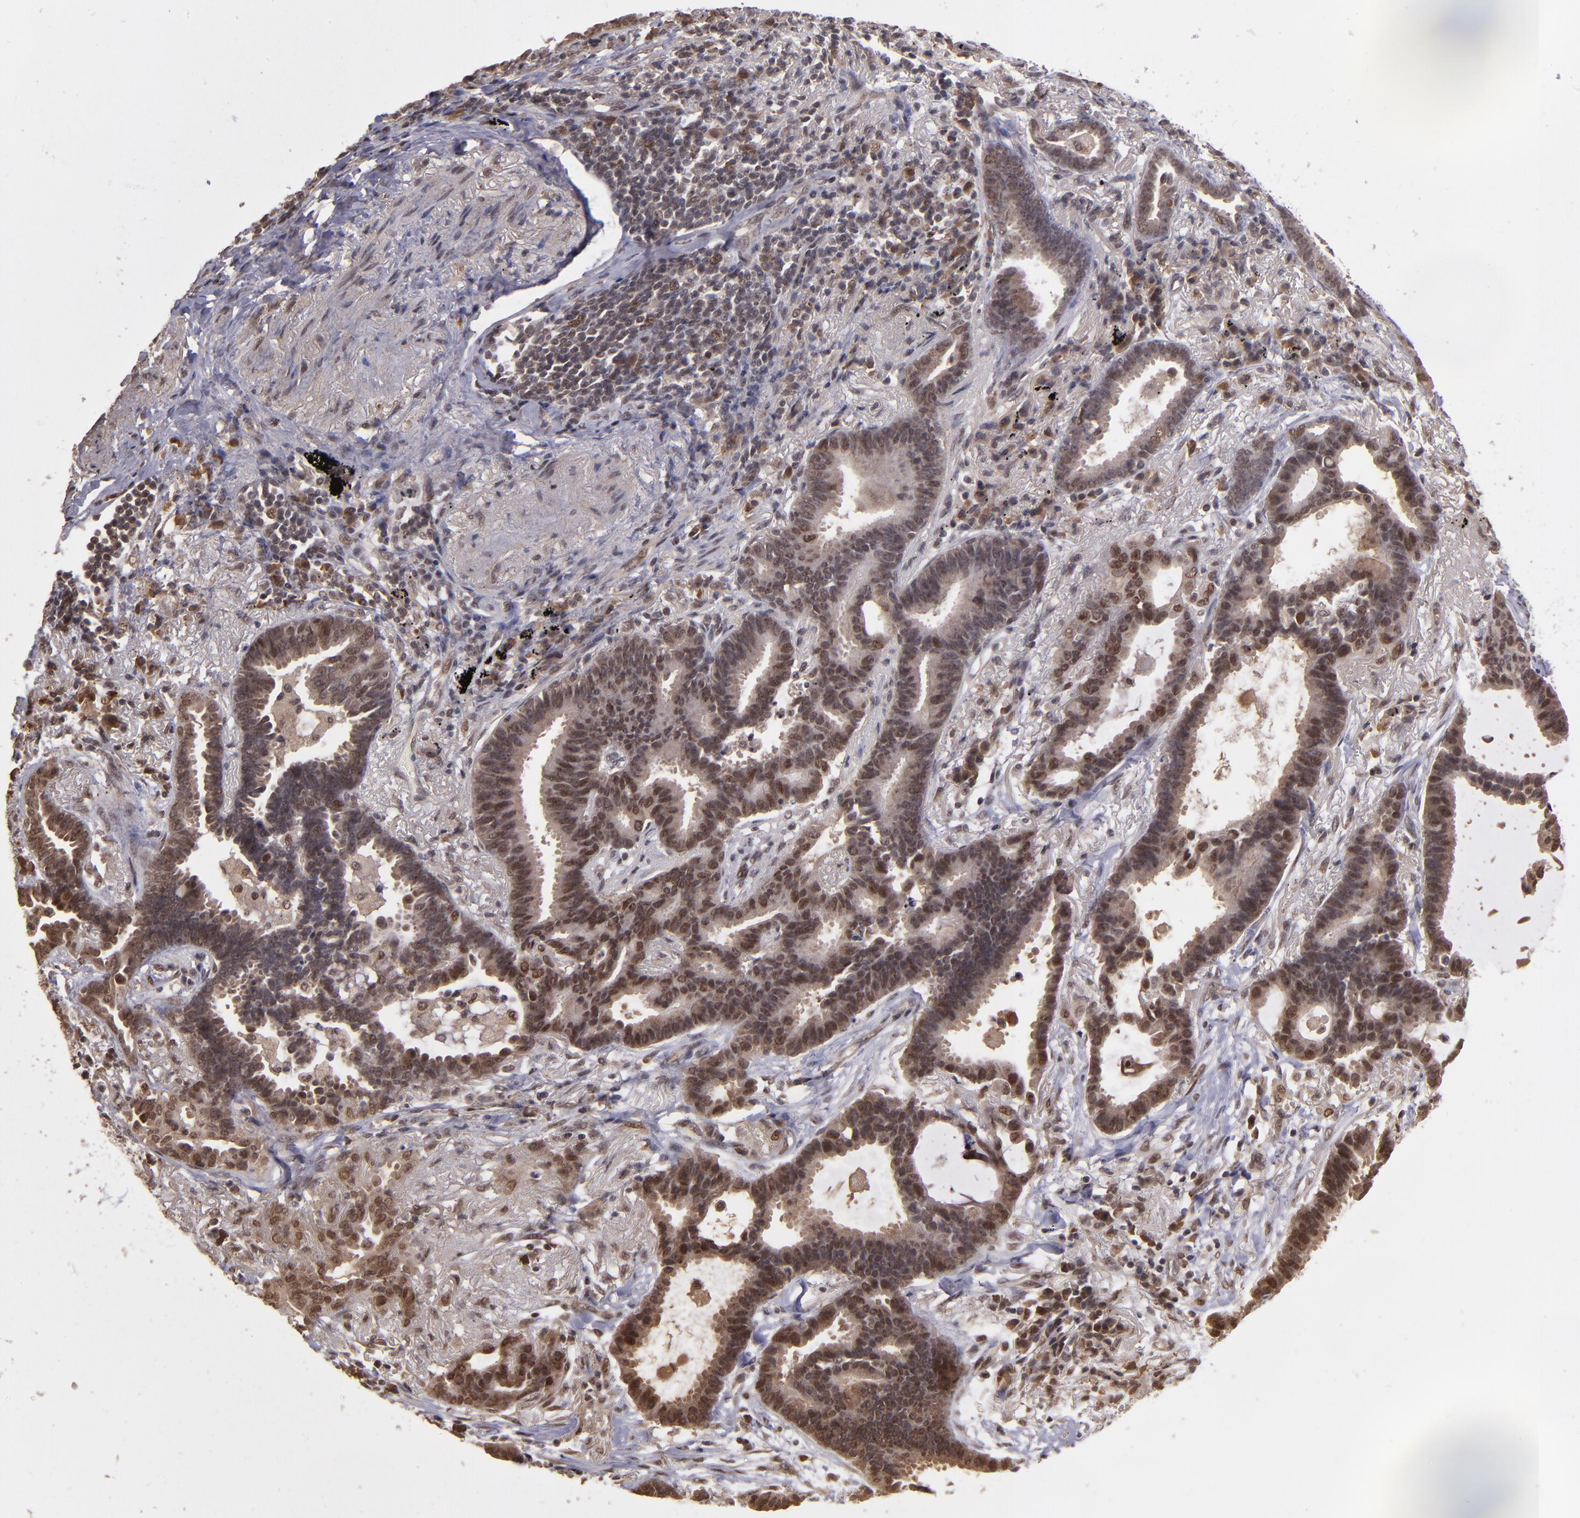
{"staining": {"intensity": "moderate", "quantity": ">75%", "location": "nuclear"}, "tissue": "lung cancer", "cell_type": "Tumor cells", "image_type": "cancer", "snomed": [{"axis": "morphology", "description": "Adenocarcinoma, NOS"}, {"axis": "topography", "description": "Lung"}], "caption": "Immunohistochemistry (IHC) histopathology image of human lung cancer (adenocarcinoma) stained for a protein (brown), which exhibits medium levels of moderate nuclear positivity in approximately >75% of tumor cells.", "gene": "ABHD12B", "patient": {"sex": "female", "age": 64}}